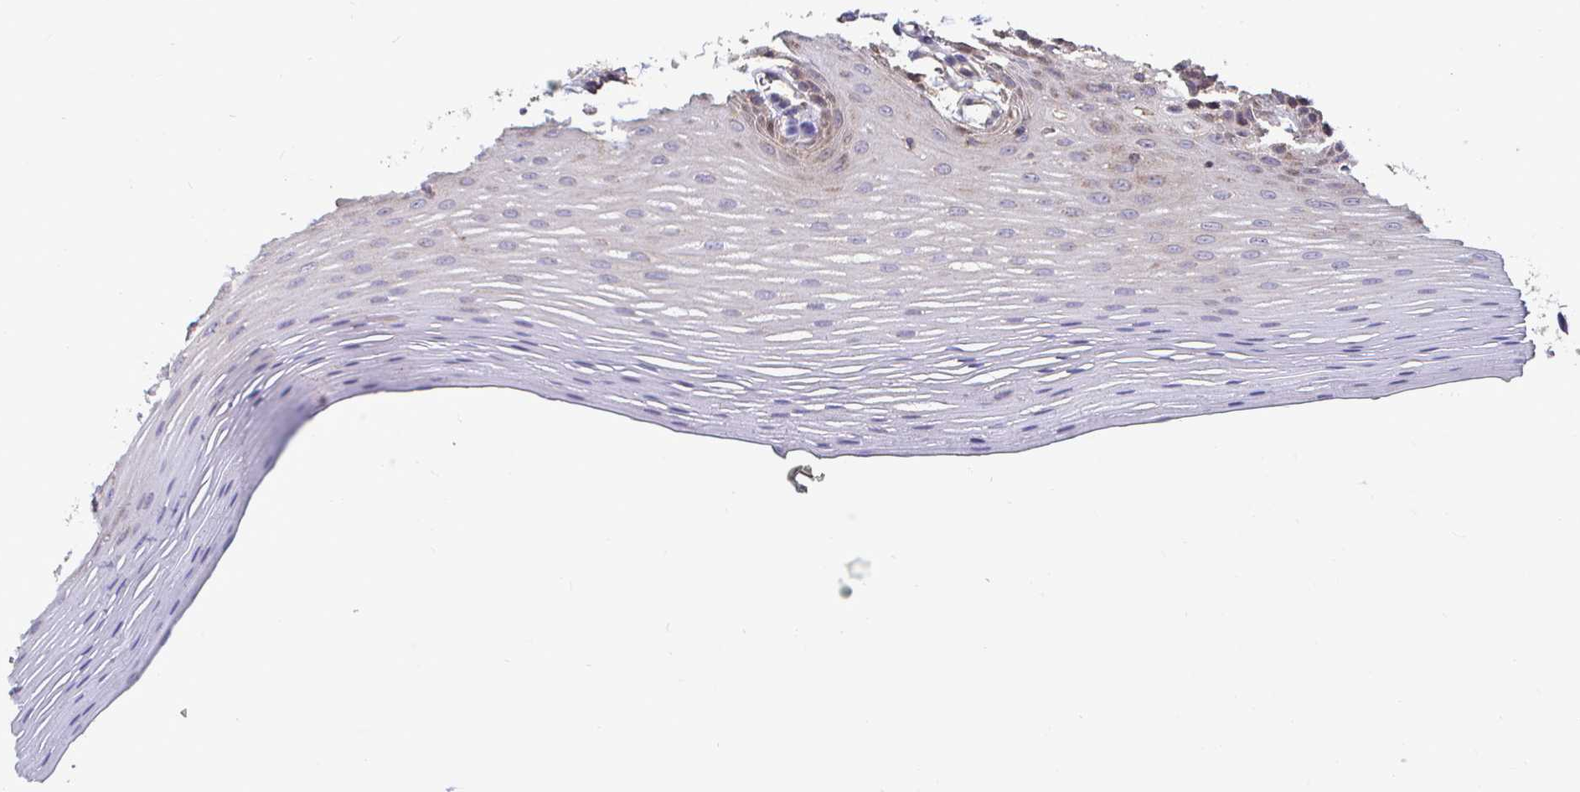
{"staining": {"intensity": "moderate", "quantity": "25%-75%", "location": "cytoplasmic/membranous"}, "tissue": "oral mucosa", "cell_type": "Squamous epithelial cells", "image_type": "normal", "snomed": [{"axis": "morphology", "description": "Normal tissue, NOS"}, {"axis": "topography", "description": "Oral tissue"}], "caption": "DAB immunohistochemical staining of unremarkable oral mucosa exhibits moderate cytoplasmic/membranous protein positivity in about 25%-75% of squamous epithelial cells.", "gene": "SPRY1", "patient": {"sex": "female", "age": 81}}